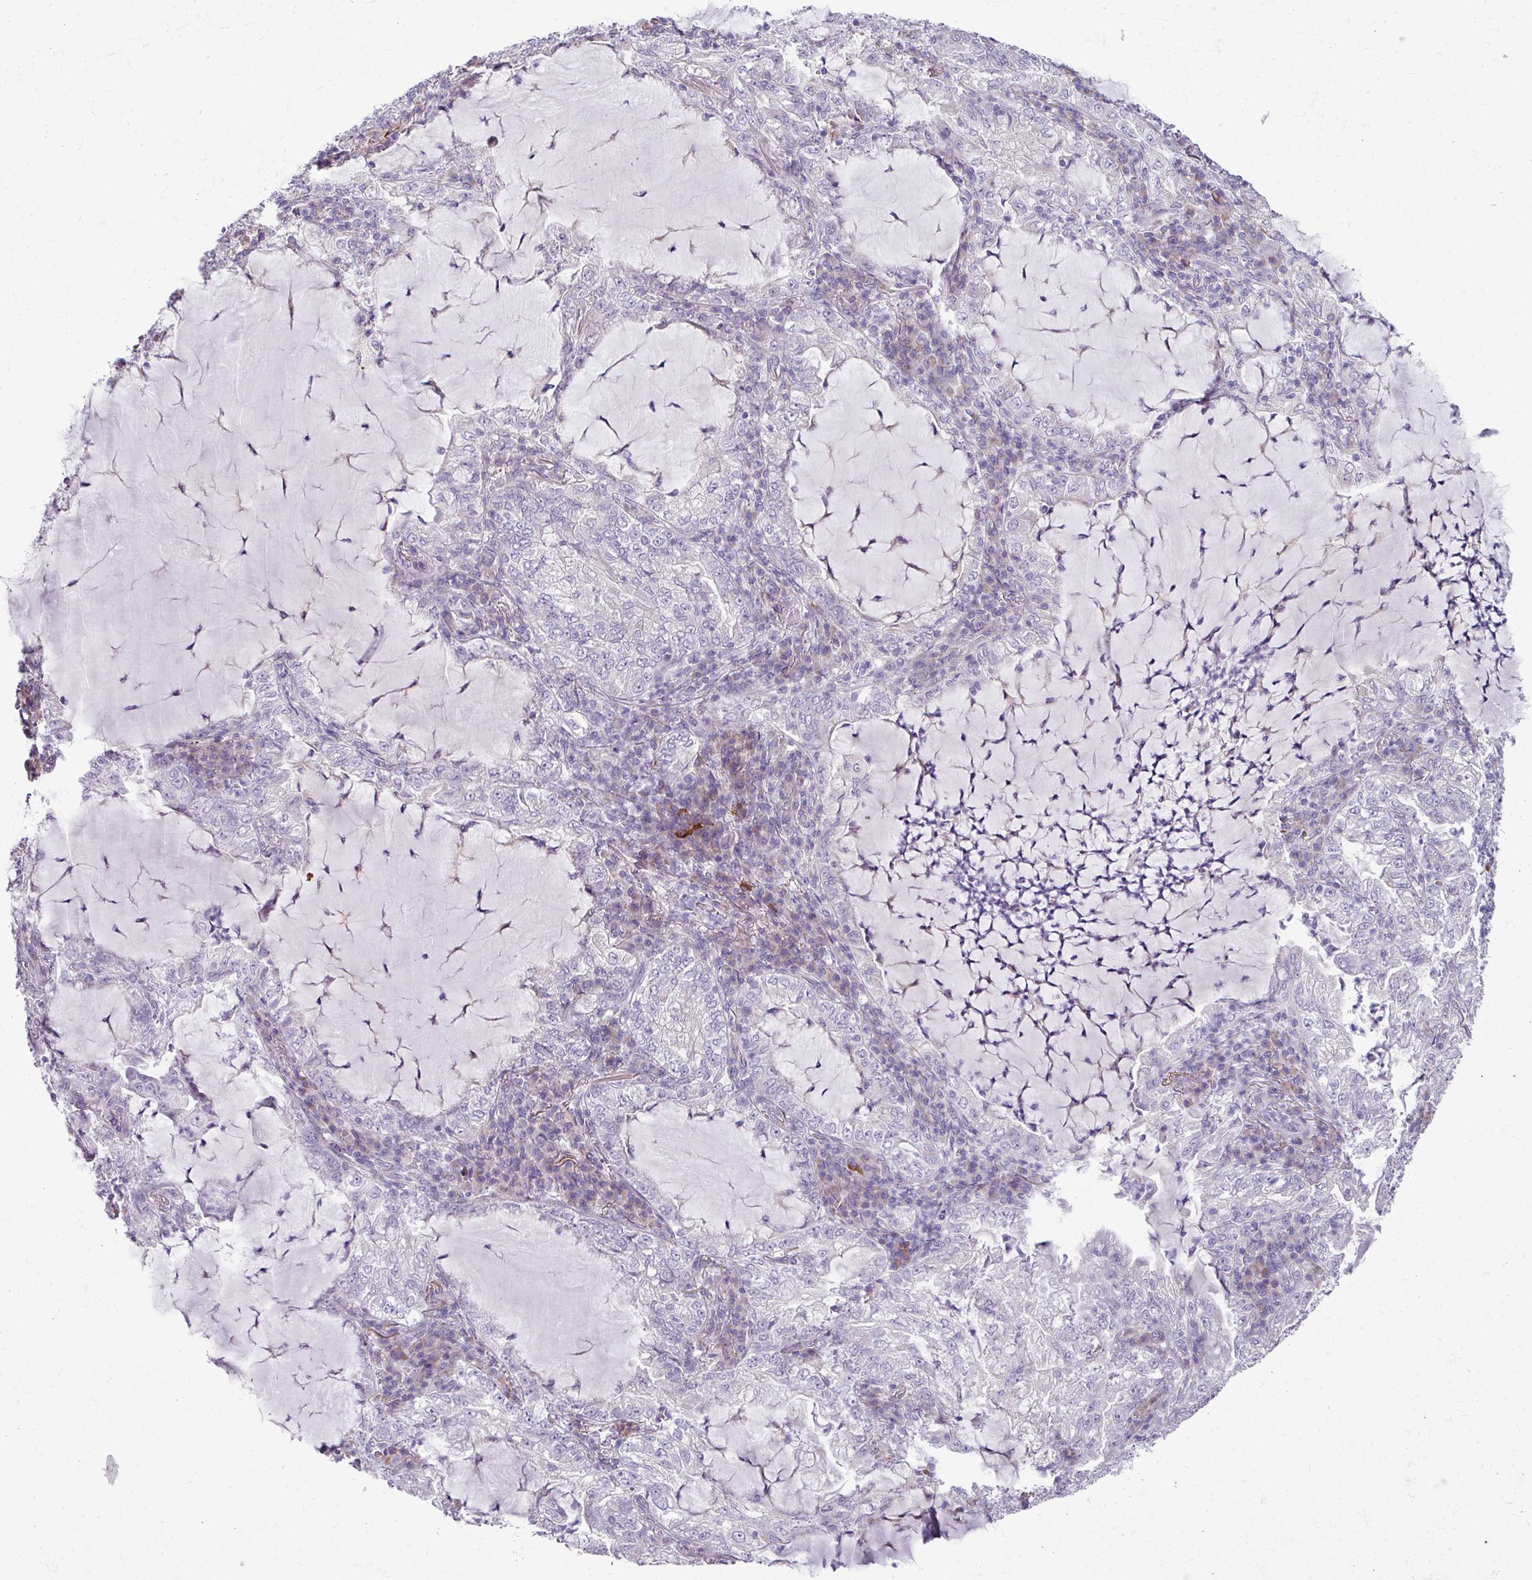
{"staining": {"intensity": "negative", "quantity": "none", "location": "none"}, "tissue": "lung cancer", "cell_type": "Tumor cells", "image_type": "cancer", "snomed": [{"axis": "morphology", "description": "Adenocarcinoma, NOS"}, {"axis": "topography", "description": "Lung"}], "caption": "The histopathology image shows no staining of tumor cells in lung adenocarcinoma. (DAB immunohistochemistry (IHC) visualized using brightfield microscopy, high magnification).", "gene": "IRGC", "patient": {"sex": "female", "age": 73}}